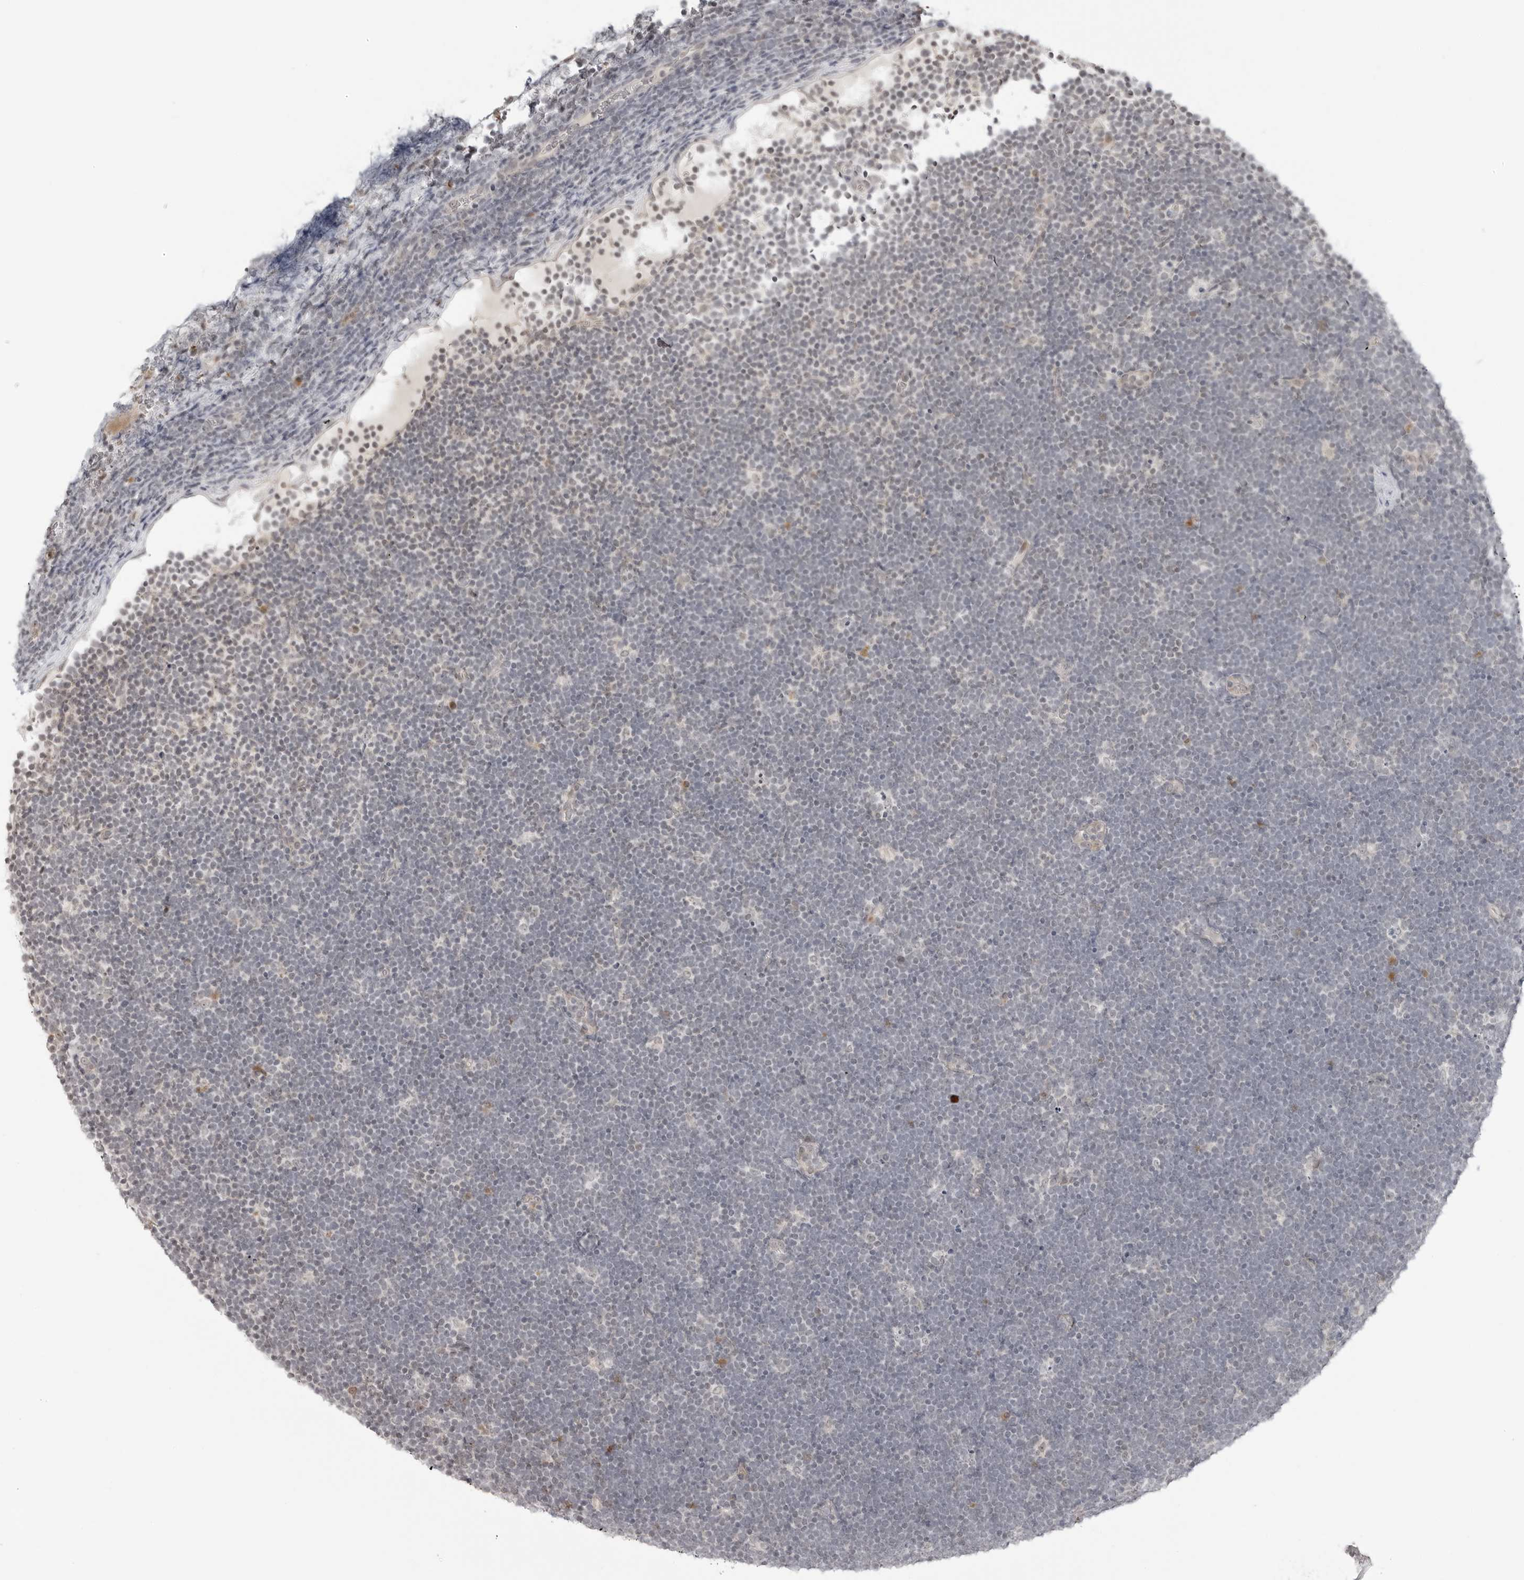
{"staining": {"intensity": "negative", "quantity": "none", "location": "none"}, "tissue": "lymphoma", "cell_type": "Tumor cells", "image_type": "cancer", "snomed": [{"axis": "morphology", "description": "Malignant lymphoma, non-Hodgkin's type, High grade"}, {"axis": "topography", "description": "Lymph node"}], "caption": "Tumor cells show no significant expression in malignant lymphoma, non-Hodgkin's type (high-grade).", "gene": "SUGCT", "patient": {"sex": "male", "age": 13}}